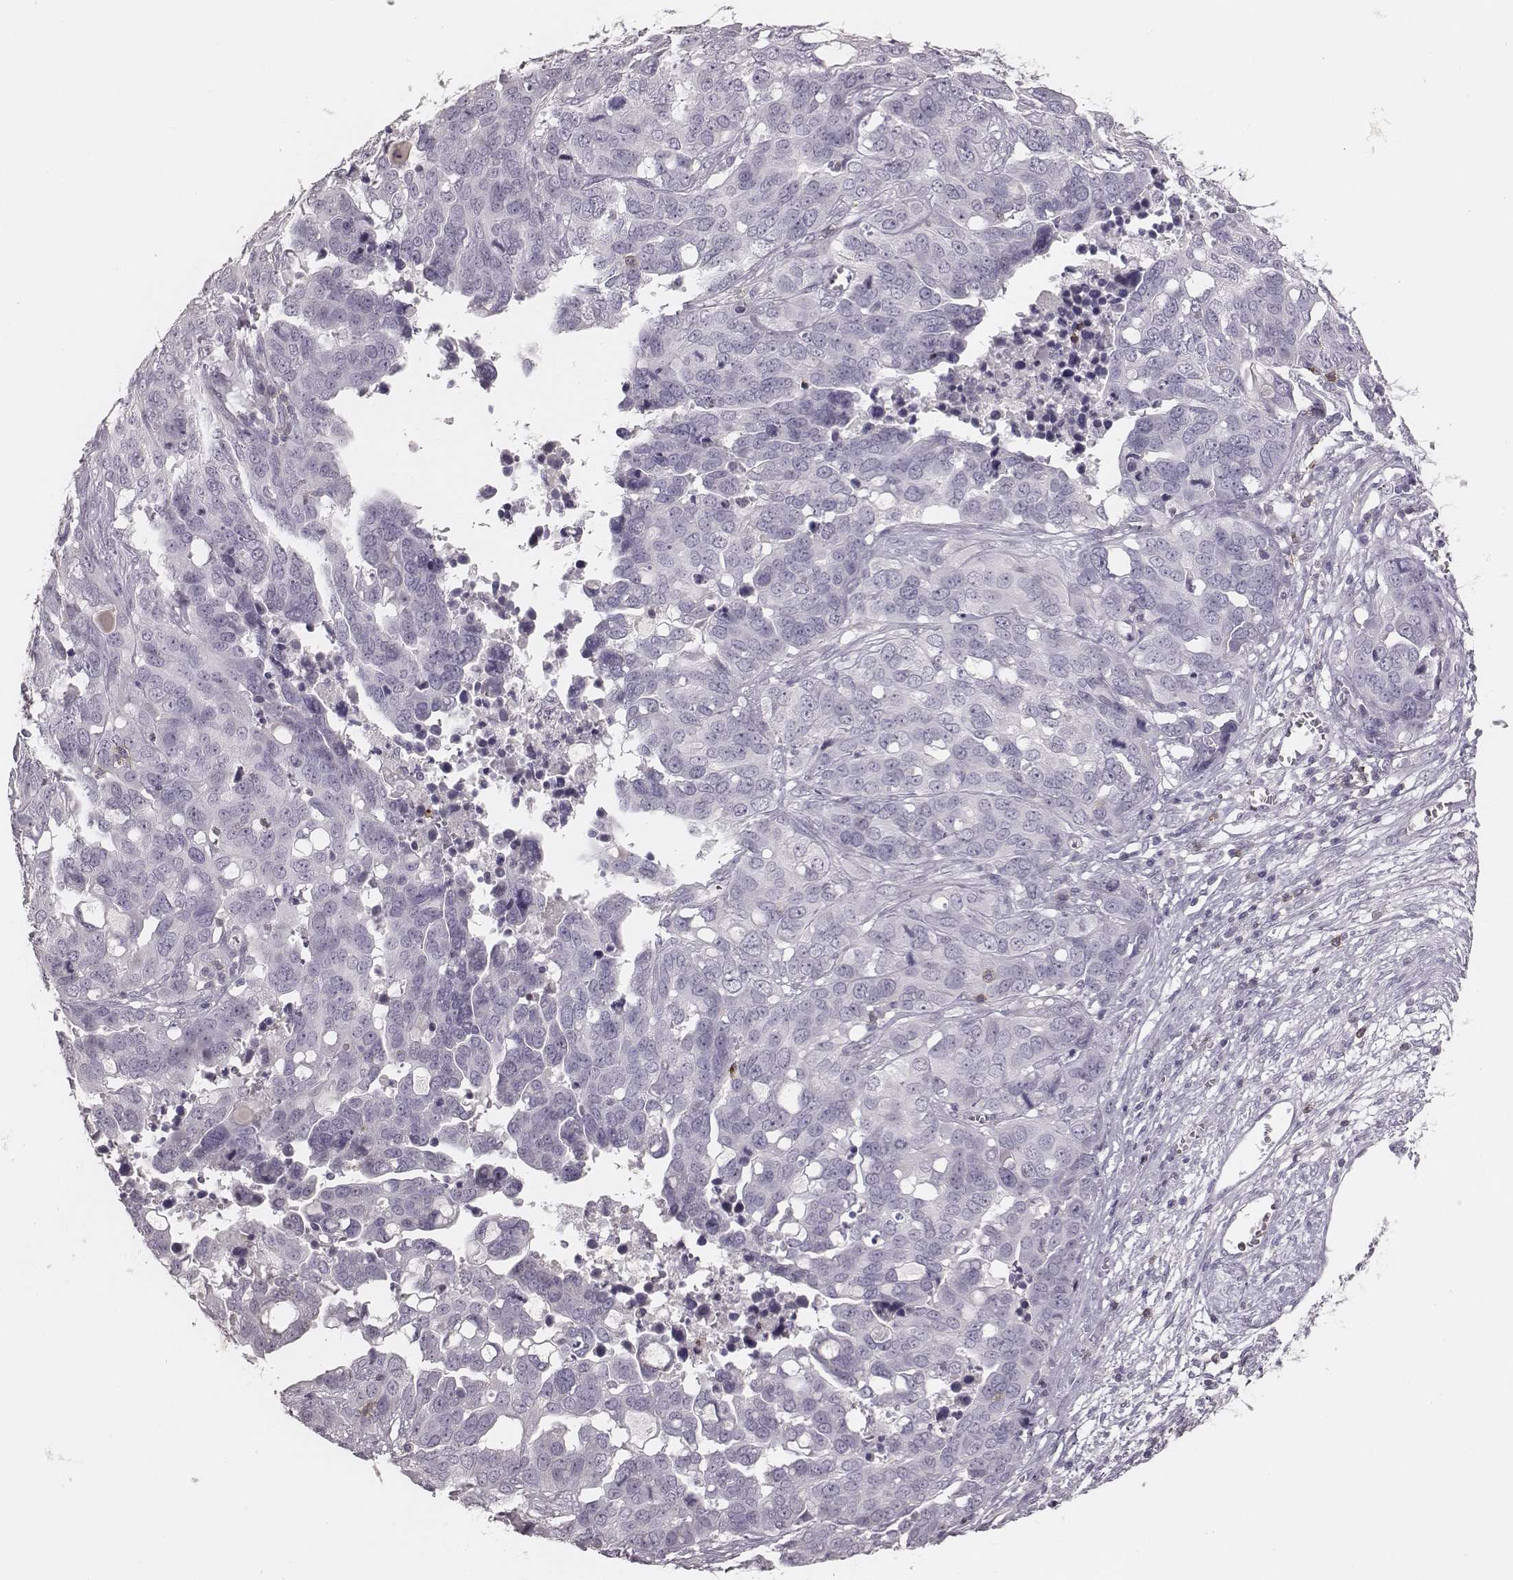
{"staining": {"intensity": "negative", "quantity": "none", "location": "none"}, "tissue": "ovarian cancer", "cell_type": "Tumor cells", "image_type": "cancer", "snomed": [{"axis": "morphology", "description": "Carcinoma, endometroid"}, {"axis": "topography", "description": "Ovary"}], "caption": "This is a photomicrograph of IHC staining of ovarian endometroid carcinoma, which shows no staining in tumor cells.", "gene": "PDCD1", "patient": {"sex": "female", "age": 78}}